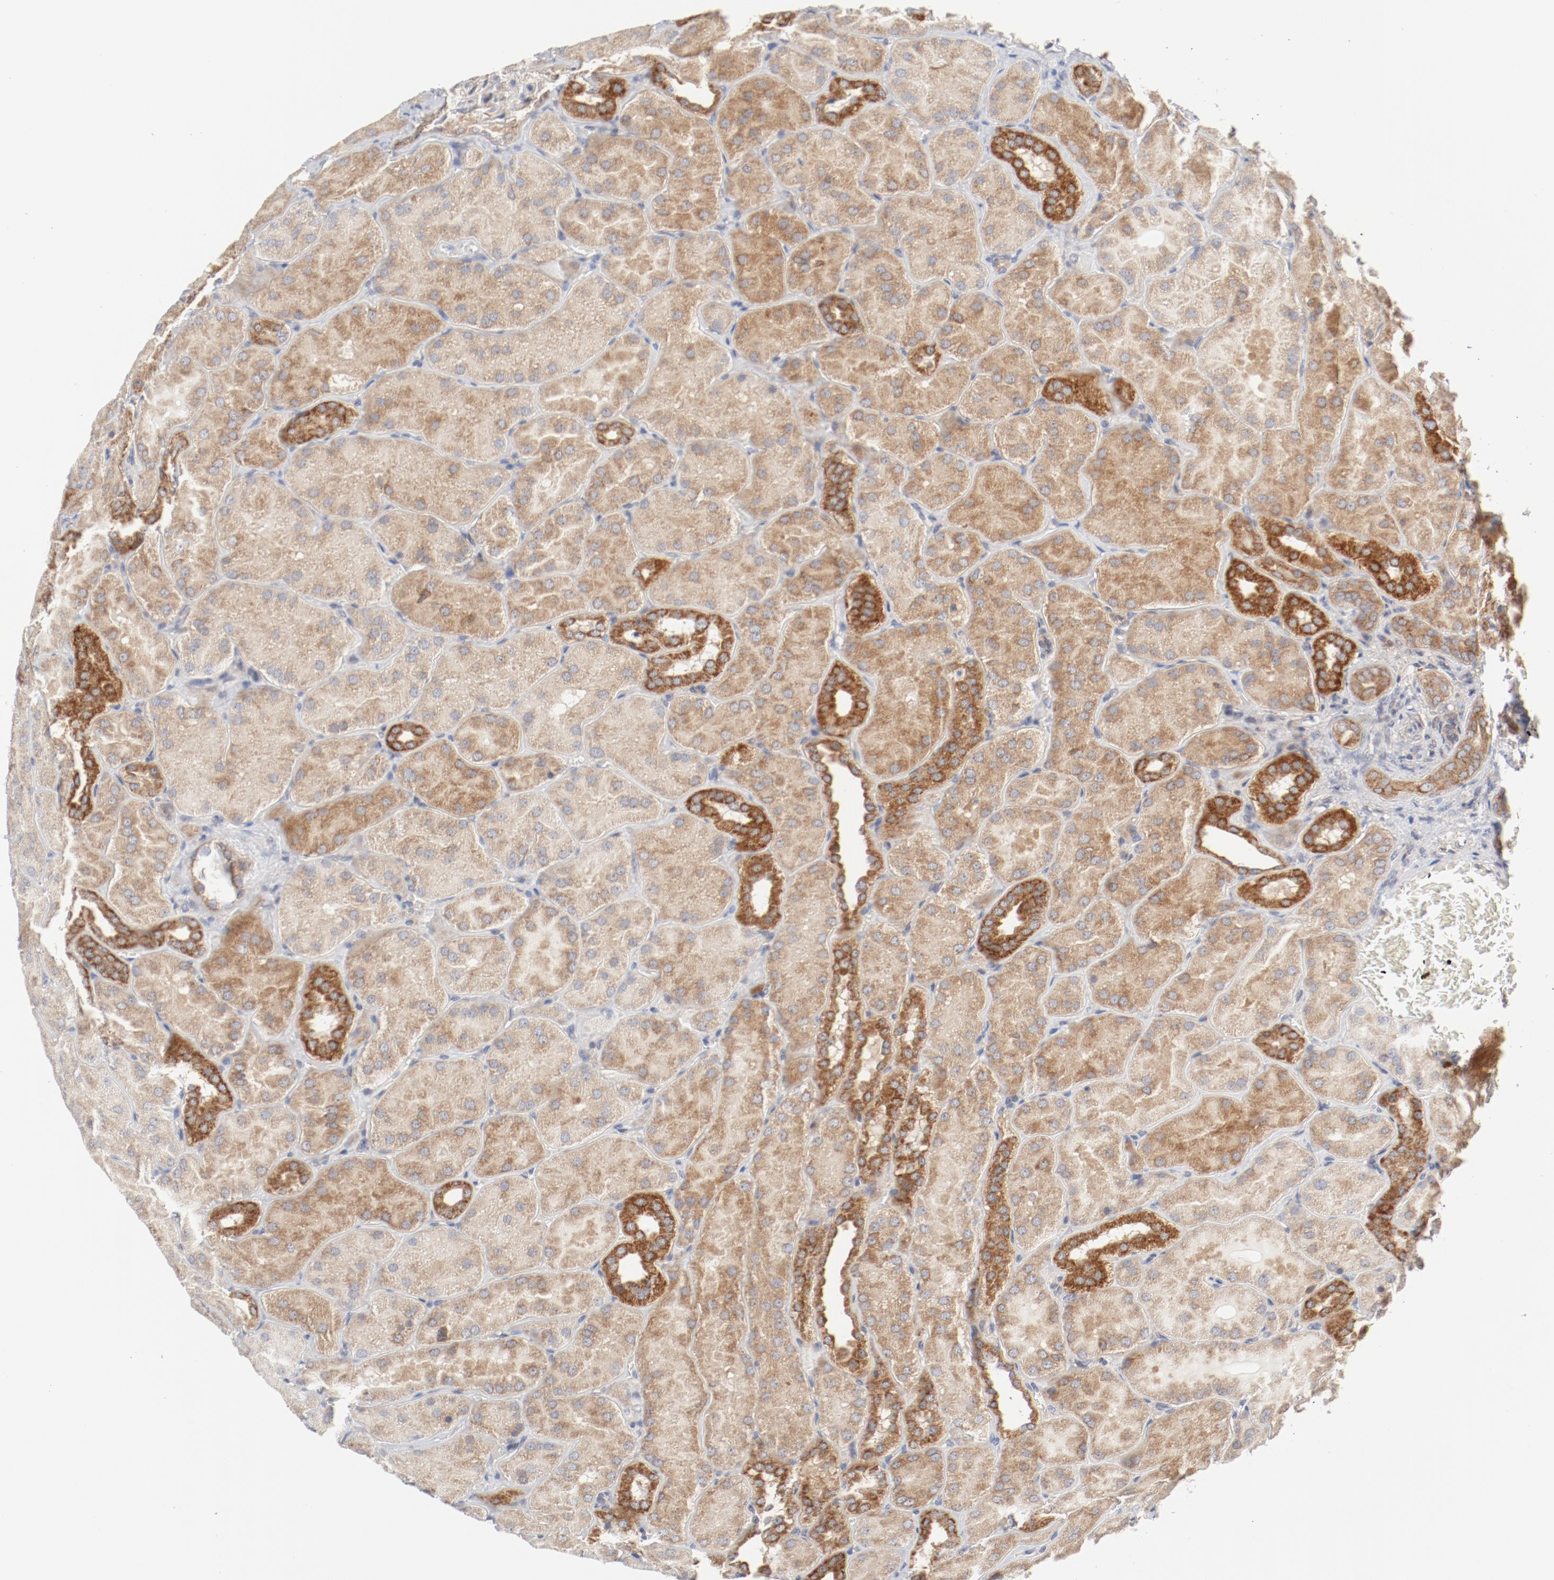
{"staining": {"intensity": "weak", "quantity": "25%-75%", "location": "cytoplasmic/membranous"}, "tissue": "kidney", "cell_type": "Cells in glomeruli", "image_type": "normal", "snomed": [{"axis": "morphology", "description": "Normal tissue, NOS"}, {"axis": "topography", "description": "Kidney"}], "caption": "Immunohistochemical staining of benign kidney shows weak cytoplasmic/membranous protein staining in about 25%-75% of cells in glomeruli. (Brightfield microscopy of DAB IHC at high magnification).", "gene": "BAD", "patient": {"sex": "male", "age": 28}}